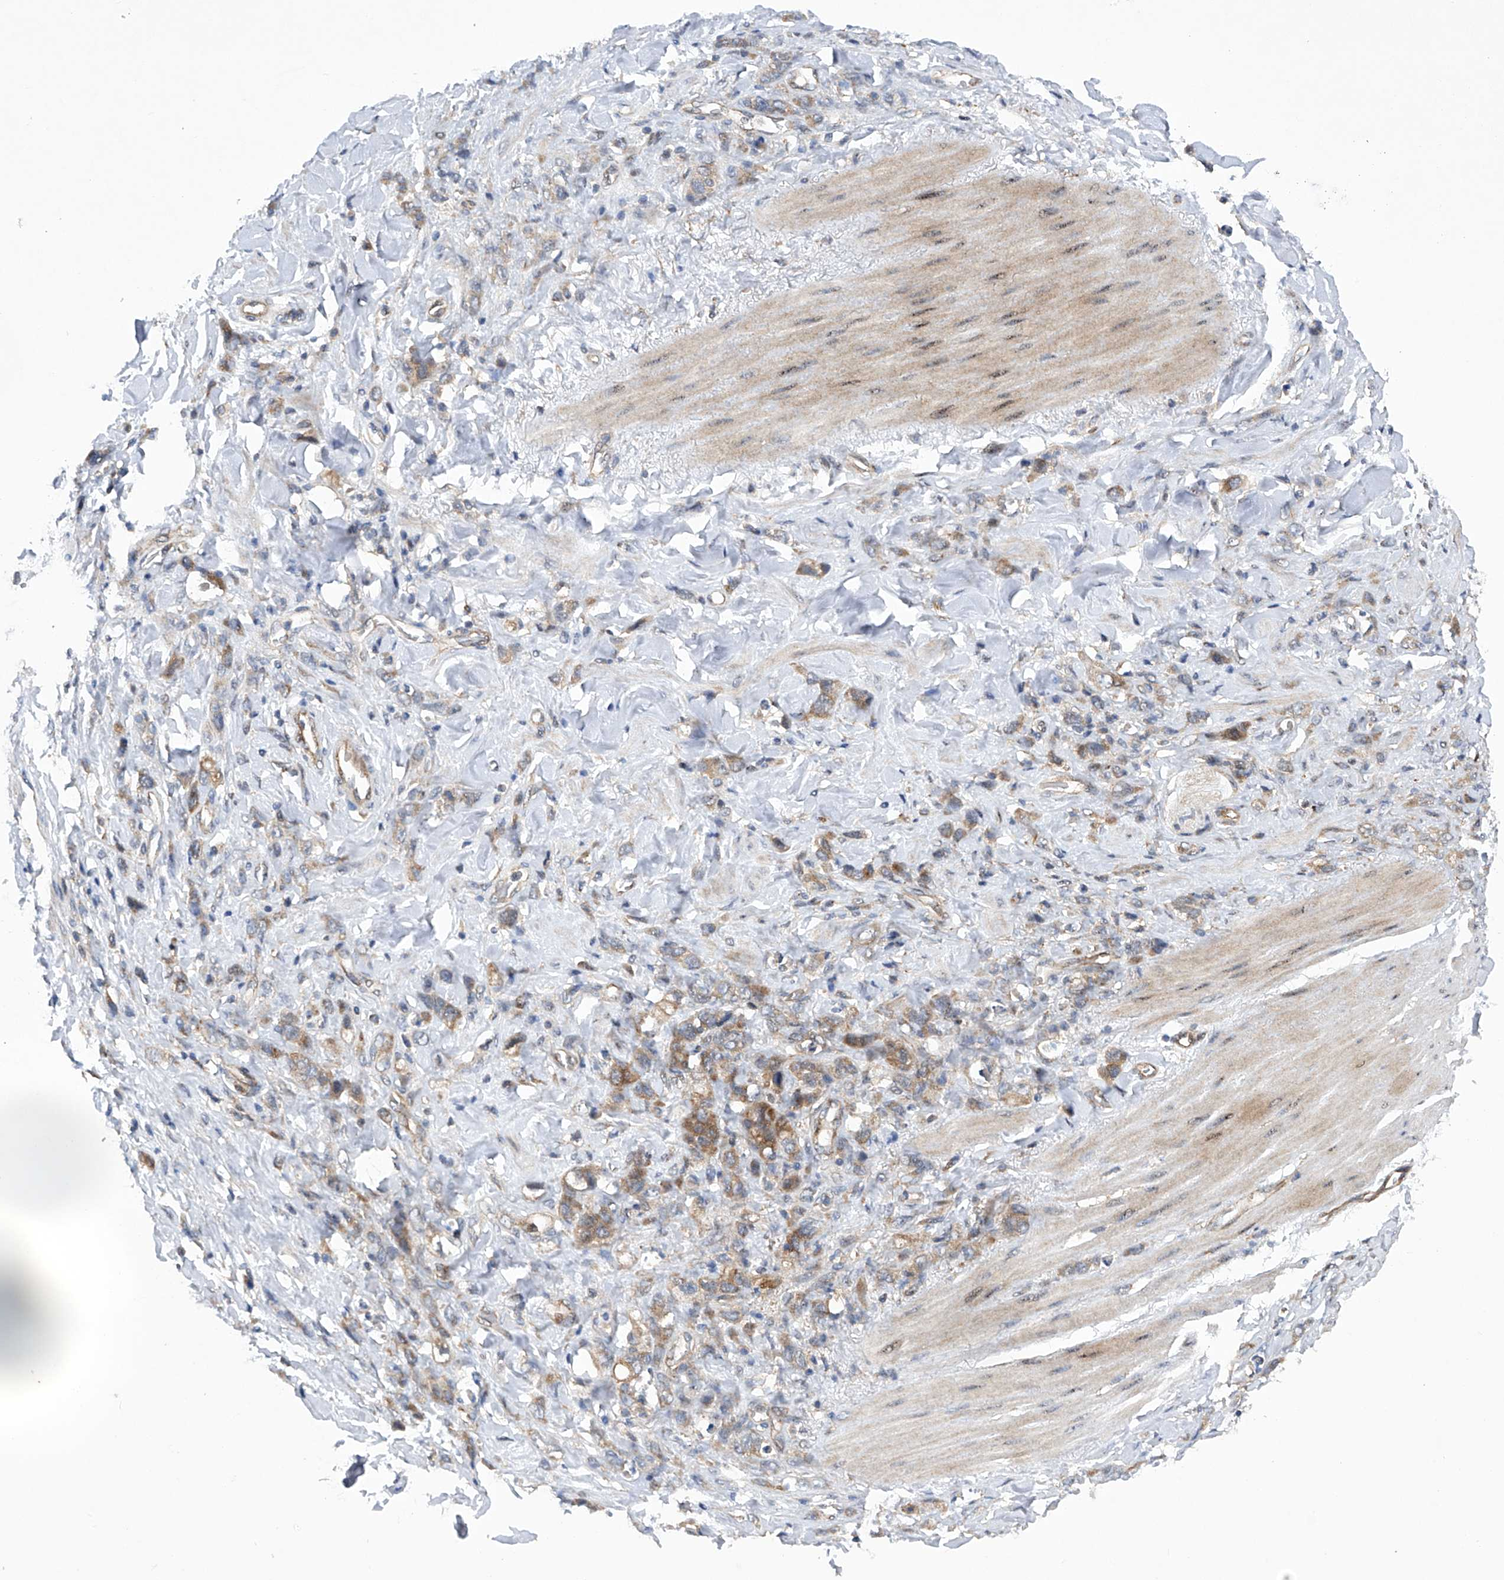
{"staining": {"intensity": "weak", "quantity": ">75%", "location": "cytoplasmic/membranous"}, "tissue": "stomach cancer", "cell_type": "Tumor cells", "image_type": "cancer", "snomed": [{"axis": "morphology", "description": "Normal tissue, NOS"}, {"axis": "morphology", "description": "Adenocarcinoma, NOS"}, {"axis": "topography", "description": "Stomach"}], "caption": "A photomicrograph of human stomach cancer stained for a protein shows weak cytoplasmic/membranous brown staining in tumor cells.", "gene": "CISH", "patient": {"sex": "male", "age": 82}}